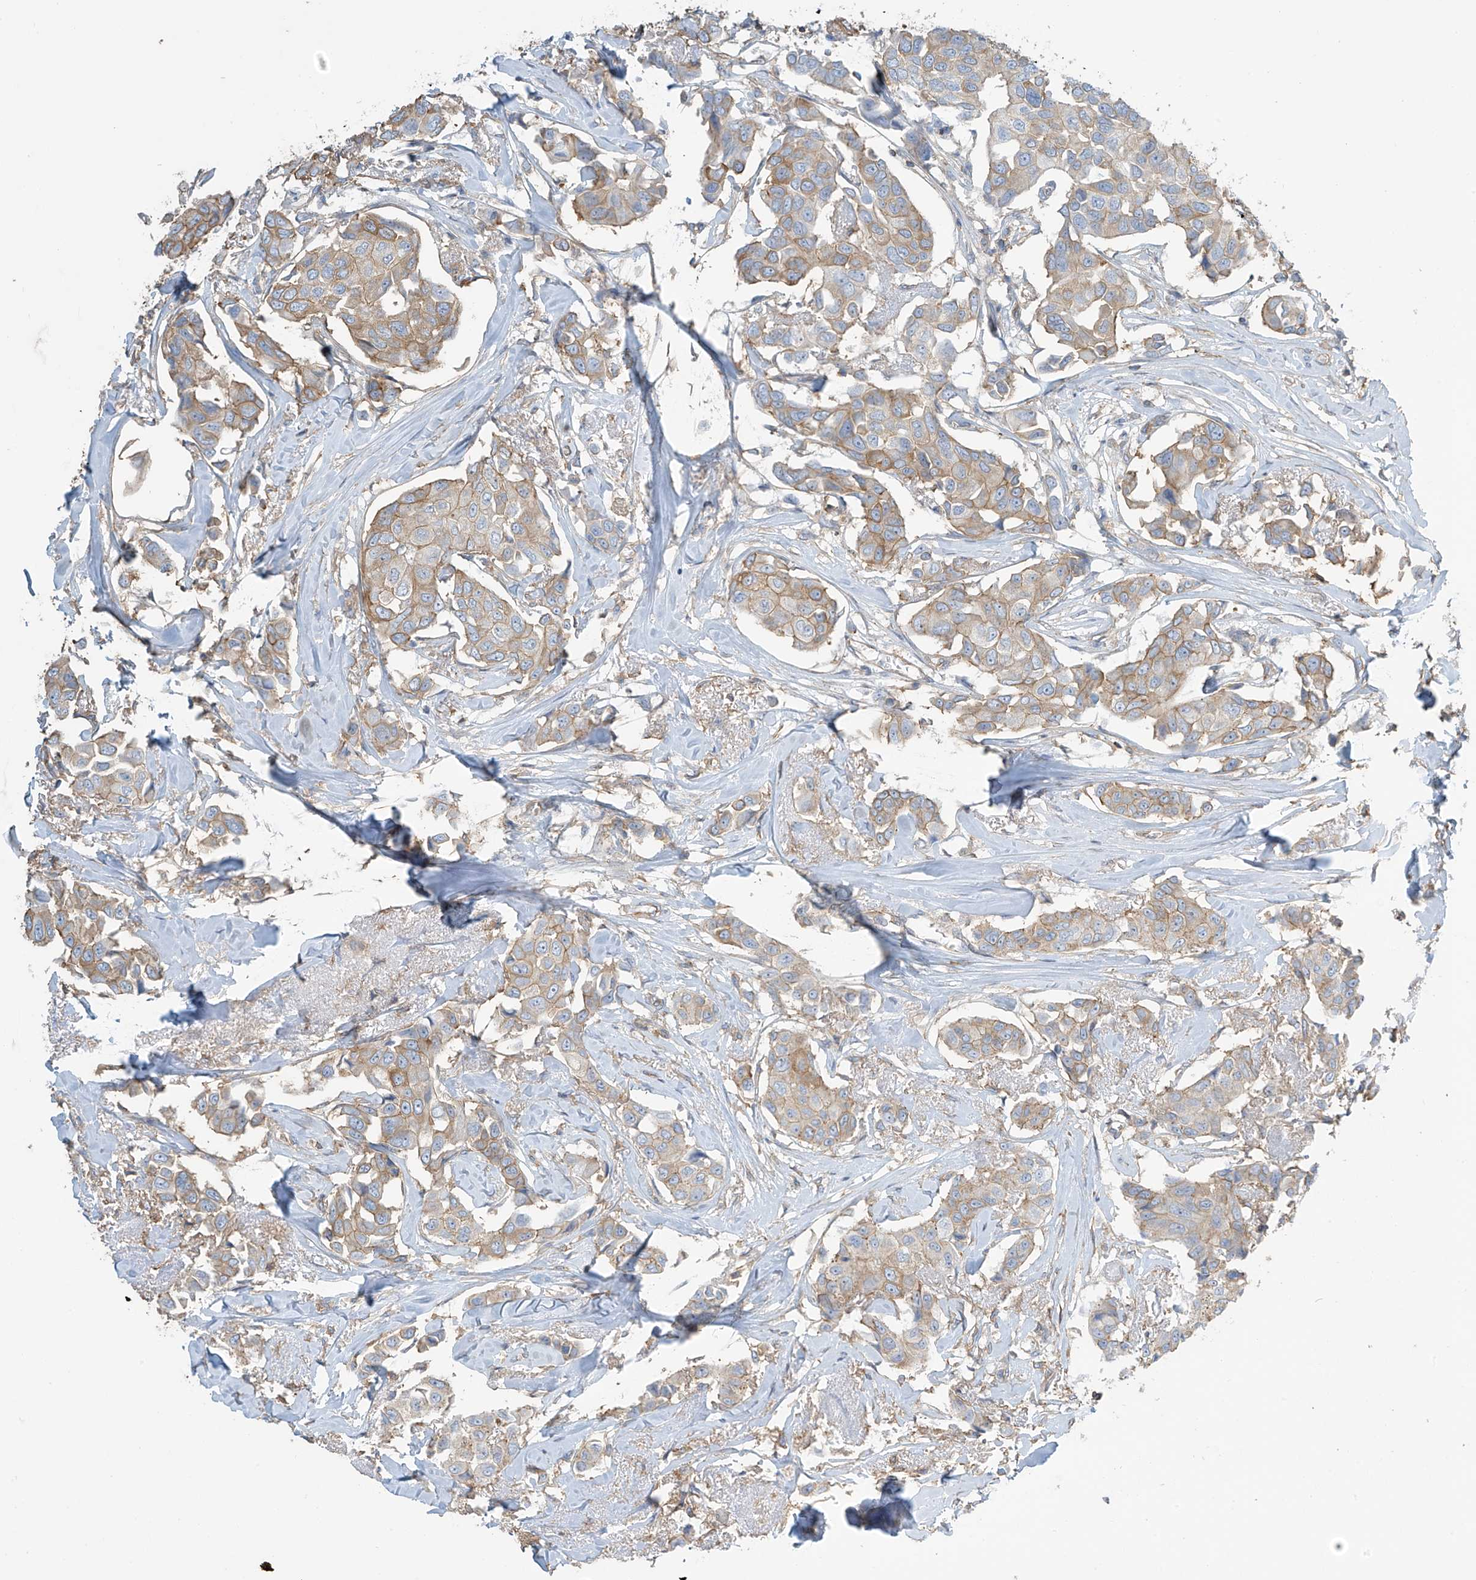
{"staining": {"intensity": "weak", "quantity": ">75%", "location": "cytoplasmic/membranous"}, "tissue": "breast cancer", "cell_type": "Tumor cells", "image_type": "cancer", "snomed": [{"axis": "morphology", "description": "Duct carcinoma"}, {"axis": "topography", "description": "Breast"}], "caption": "Breast cancer stained for a protein (brown) shows weak cytoplasmic/membranous positive staining in about >75% of tumor cells.", "gene": "ZNF846", "patient": {"sex": "female", "age": 80}}